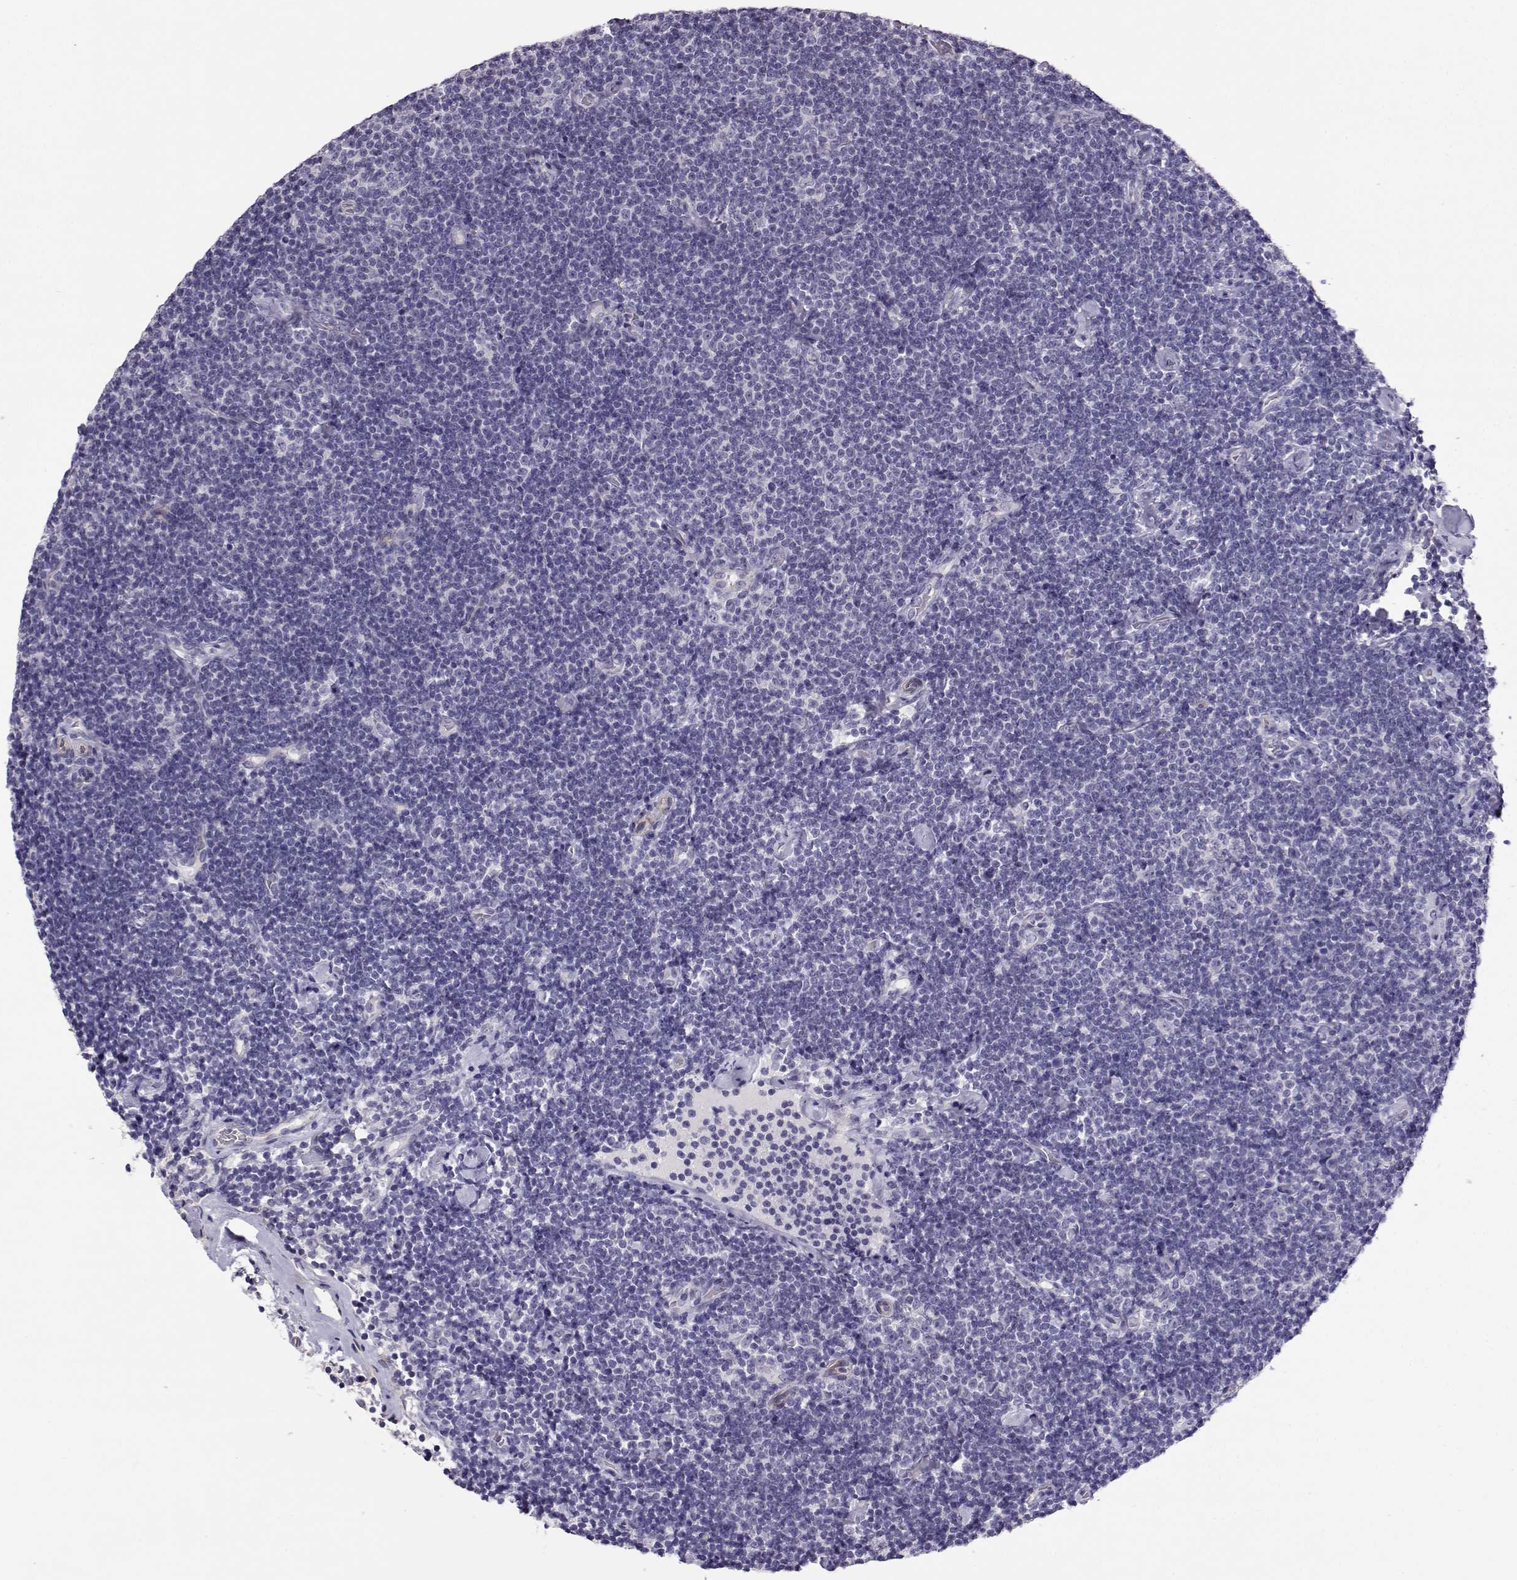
{"staining": {"intensity": "negative", "quantity": "none", "location": "none"}, "tissue": "lymphoma", "cell_type": "Tumor cells", "image_type": "cancer", "snomed": [{"axis": "morphology", "description": "Malignant lymphoma, non-Hodgkin's type, Low grade"}, {"axis": "topography", "description": "Lymph node"}], "caption": "High power microscopy photomicrograph of an immunohistochemistry (IHC) image of malignant lymphoma, non-Hodgkin's type (low-grade), revealing no significant positivity in tumor cells. (DAB (3,3'-diaminobenzidine) IHC visualized using brightfield microscopy, high magnification).", "gene": "ENDOU", "patient": {"sex": "male", "age": 81}}